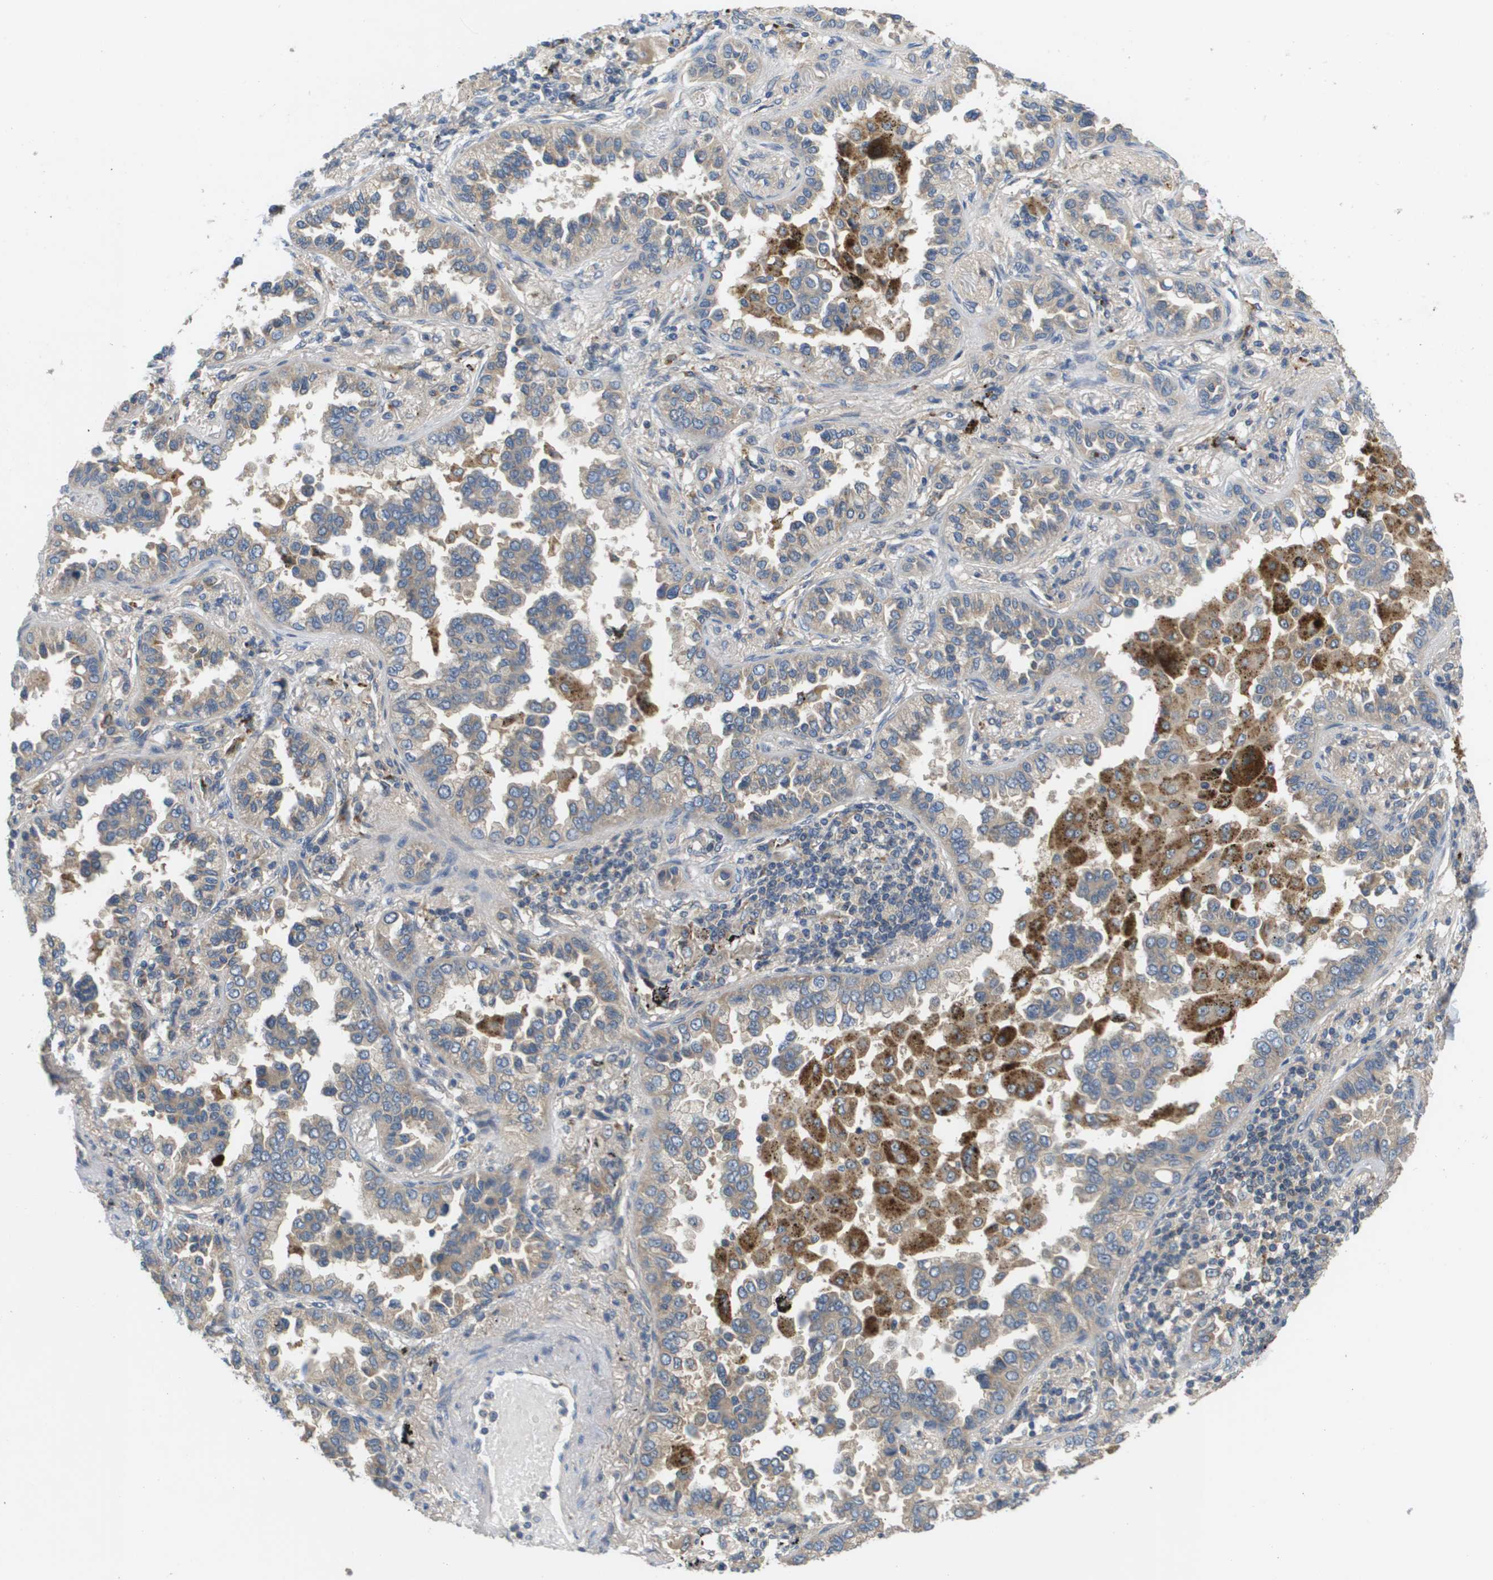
{"staining": {"intensity": "weak", "quantity": "<25%", "location": "cytoplasmic/membranous"}, "tissue": "lung cancer", "cell_type": "Tumor cells", "image_type": "cancer", "snomed": [{"axis": "morphology", "description": "Normal tissue, NOS"}, {"axis": "morphology", "description": "Adenocarcinoma, NOS"}, {"axis": "topography", "description": "Lung"}], "caption": "Immunohistochemistry image of neoplastic tissue: human lung cancer (adenocarcinoma) stained with DAB shows no significant protein expression in tumor cells.", "gene": "SLC25A20", "patient": {"sex": "male", "age": 59}}